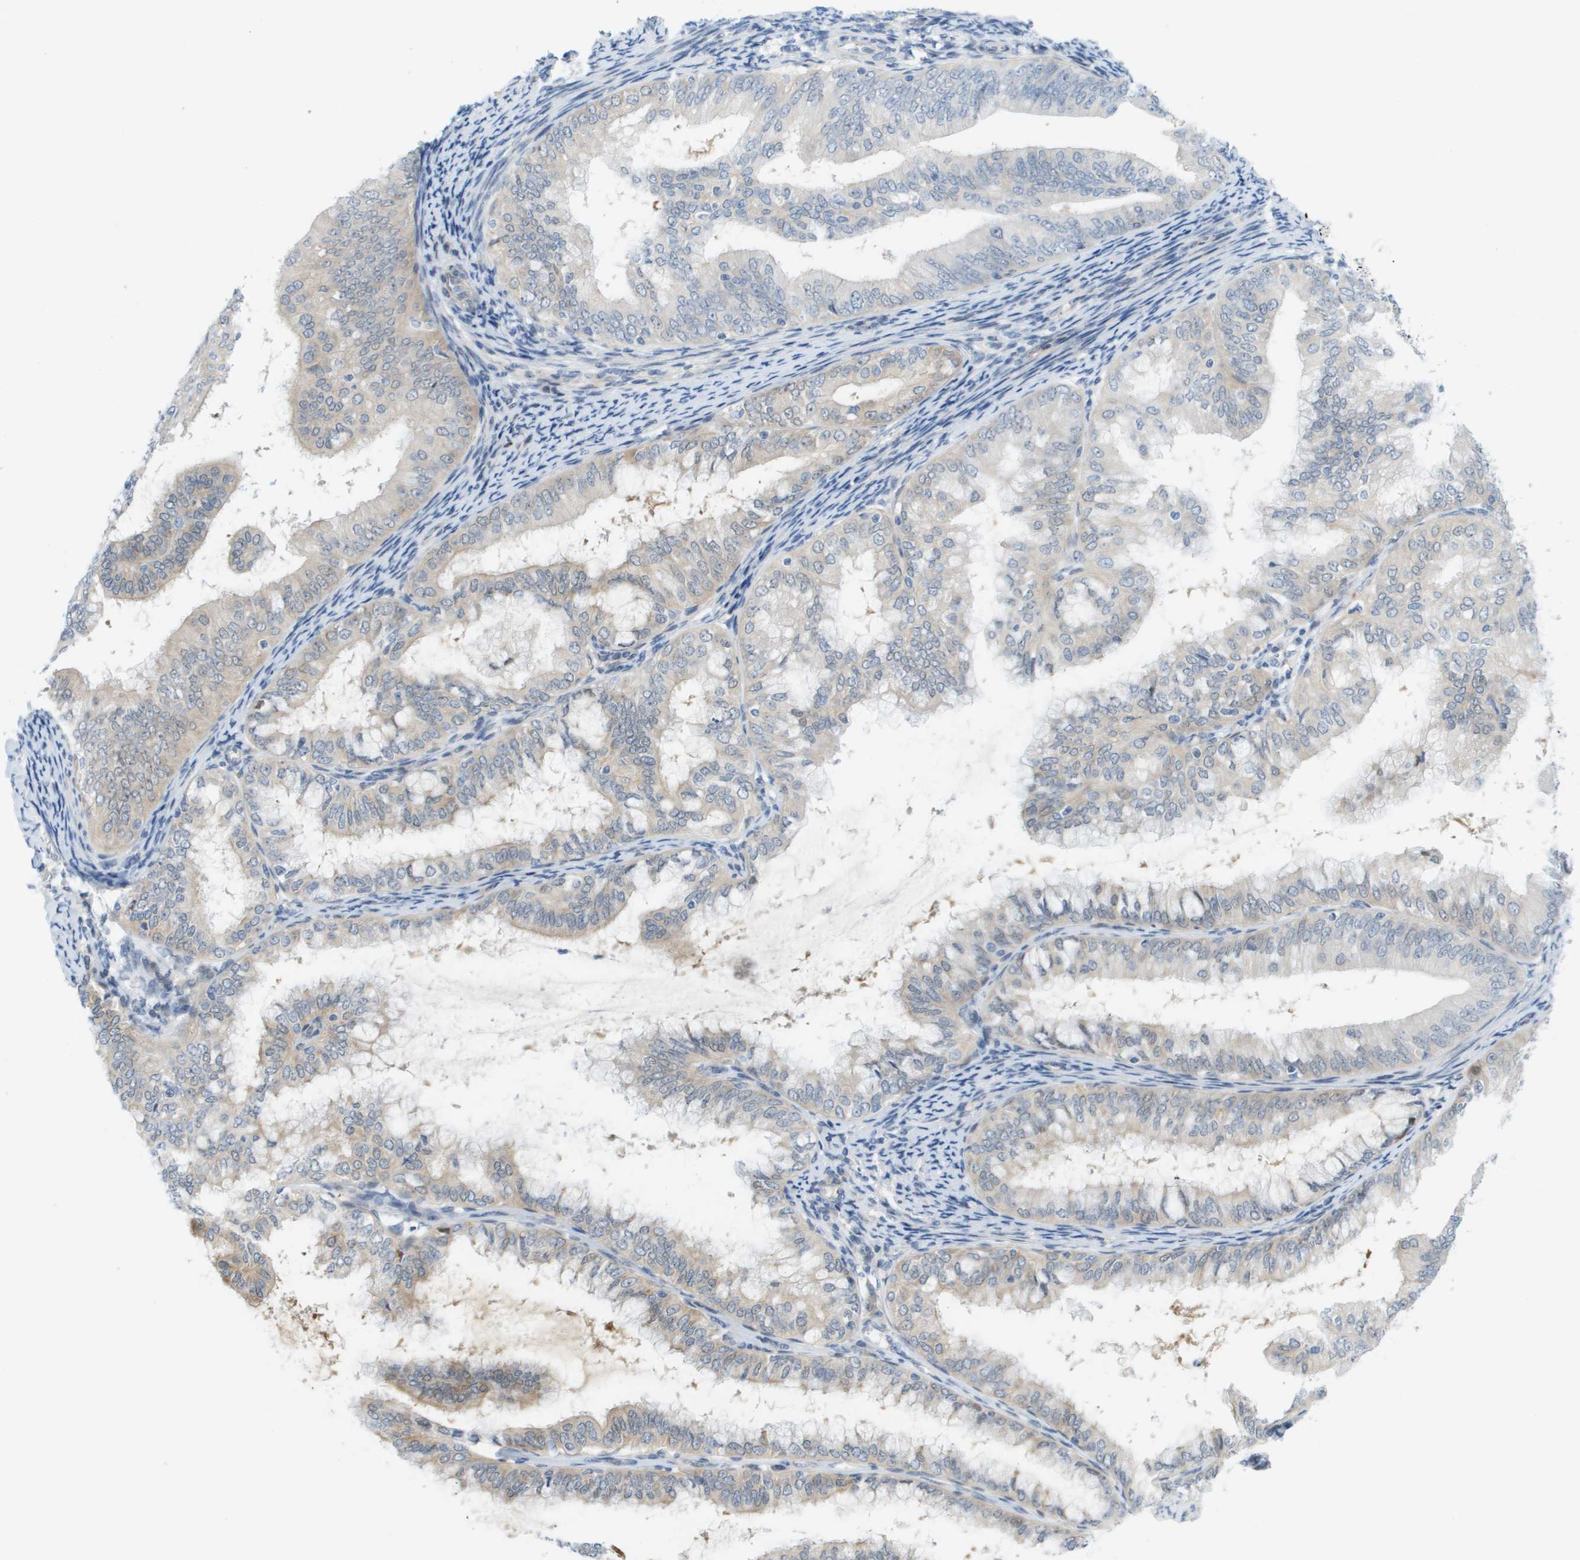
{"staining": {"intensity": "weak", "quantity": "<25%", "location": "cytoplasmic/membranous"}, "tissue": "endometrial cancer", "cell_type": "Tumor cells", "image_type": "cancer", "snomed": [{"axis": "morphology", "description": "Adenocarcinoma, NOS"}, {"axis": "topography", "description": "Endometrium"}], "caption": "Protein analysis of adenocarcinoma (endometrial) reveals no significant positivity in tumor cells.", "gene": "CUL9", "patient": {"sex": "female", "age": 63}}